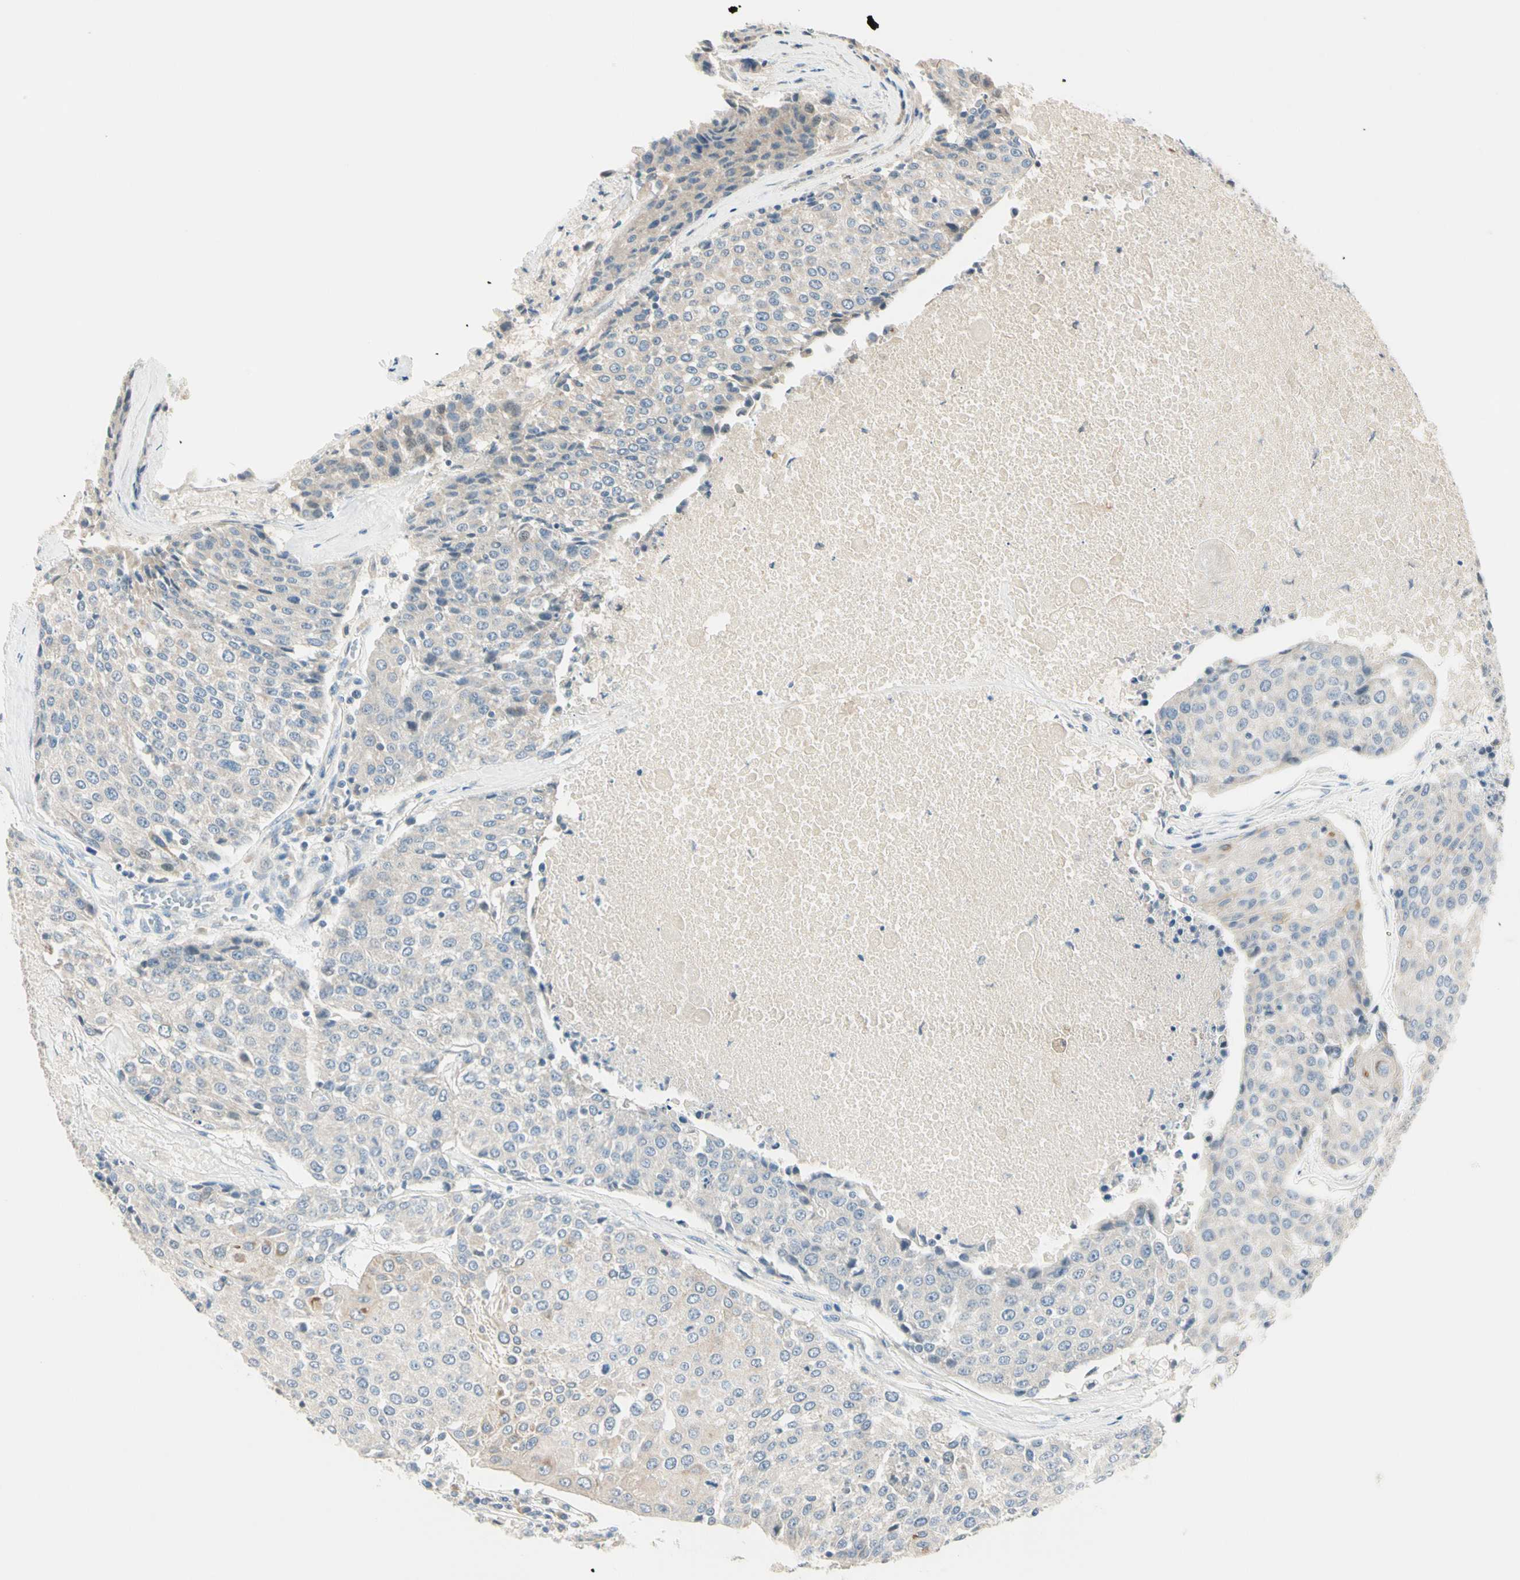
{"staining": {"intensity": "weak", "quantity": "<25%", "location": "cytoplasmic/membranous"}, "tissue": "urothelial cancer", "cell_type": "Tumor cells", "image_type": "cancer", "snomed": [{"axis": "morphology", "description": "Urothelial carcinoma, High grade"}, {"axis": "topography", "description": "Urinary bladder"}], "caption": "This is a micrograph of immunohistochemistry staining of high-grade urothelial carcinoma, which shows no positivity in tumor cells.", "gene": "GPR153", "patient": {"sex": "female", "age": 85}}